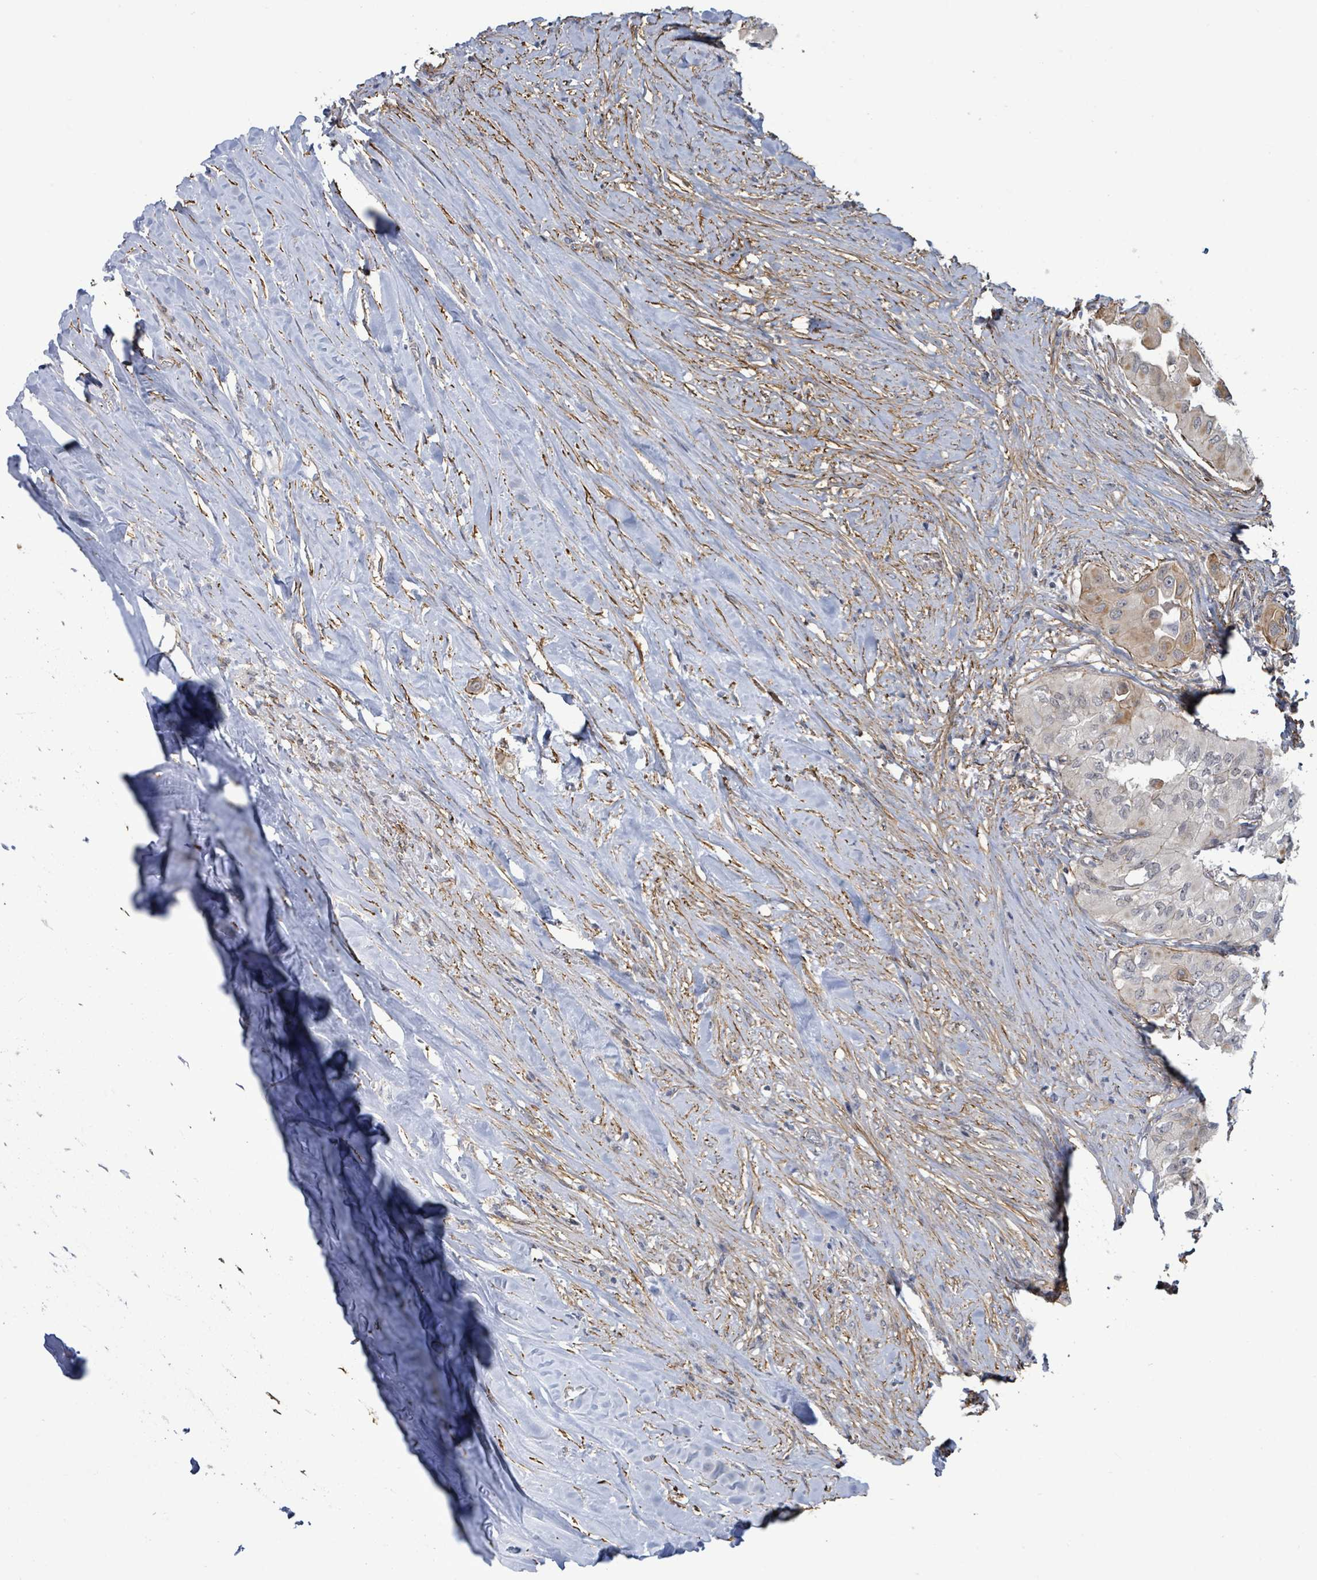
{"staining": {"intensity": "negative", "quantity": "none", "location": "none"}, "tissue": "thyroid cancer", "cell_type": "Tumor cells", "image_type": "cancer", "snomed": [{"axis": "morphology", "description": "Papillary adenocarcinoma, NOS"}, {"axis": "topography", "description": "Thyroid gland"}], "caption": "DAB (3,3'-diaminobenzidine) immunohistochemical staining of thyroid cancer demonstrates no significant expression in tumor cells.", "gene": "DMRTC1B", "patient": {"sex": "female", "age": 59}}